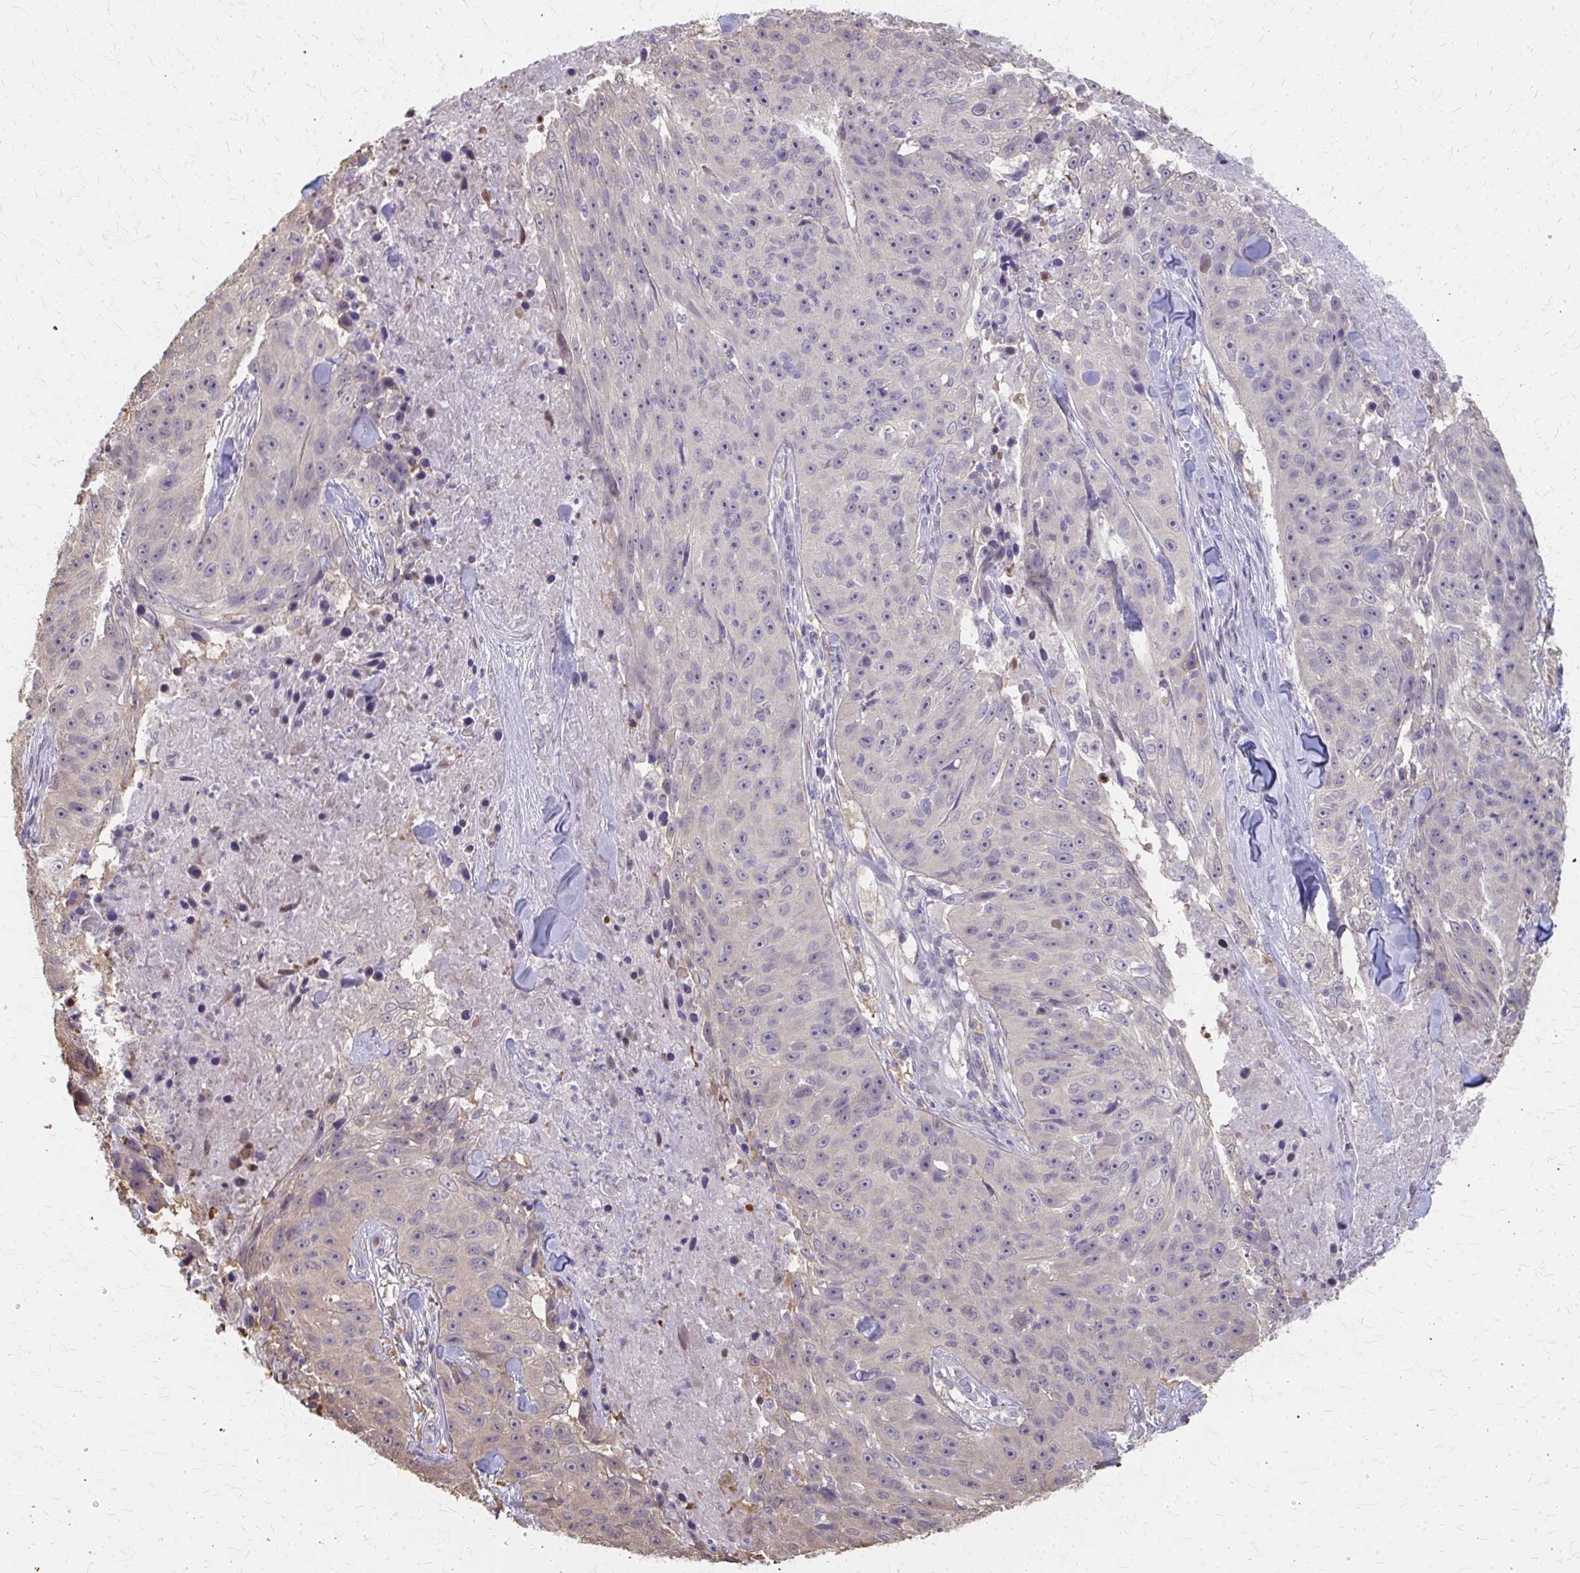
{"staining": {"intensity": "weak", "quantity": "<25%", "location": "cytoplasmic/membranous"}, "tissue": "skin cancer", "cell_type": "Tumor cells", "image_type": "cancer", "snomed": [{"axis": "morphology", "description": "Squamous cell carcinoma, NOS"}, {"axis": "topography", "description": "Skin"}], "caption": "Human squamous cell carcinoma (skin) stained for a protein using IHC shows no staining in tumor cells.", "gene": "RABGAP1L", "patient": {"sex": "female", "age": 87}}